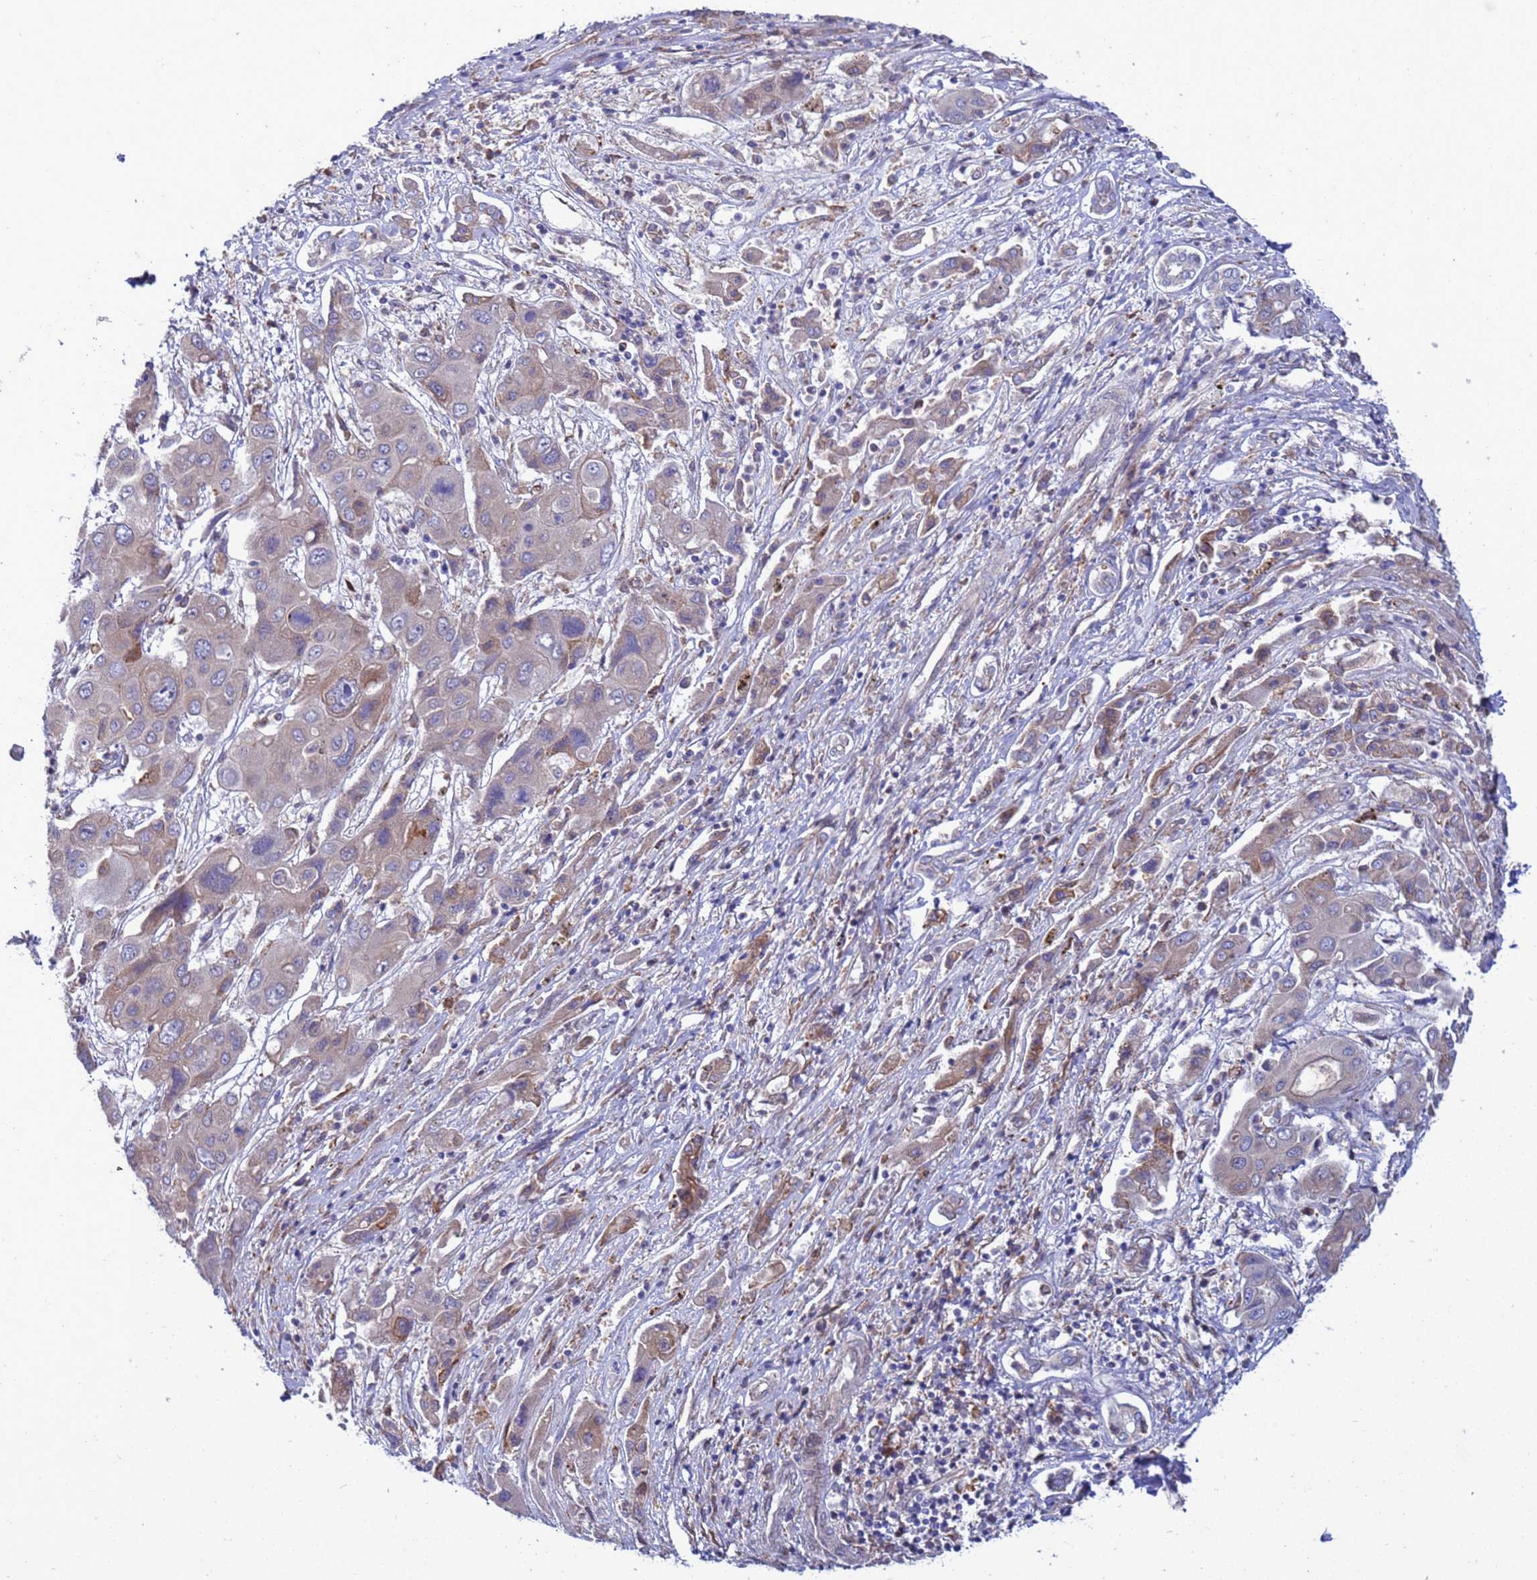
{"staining": {"intensity": "negative", "quantity": "none", "location": "none"}, "tissue": "liver cancer", "cell_type": "Tumor cells", "image_type": "cancer", "snomed": [{"axis": "morphology", "description": "Cholangiocarcinoma"}, {"axis": "topography", "description": "Liver"}], "caption": "Tumor cells are negative for protein expression in human liver cancer (cholangiocarcinoma).", "gene": "RAPGEF4", "patient": {"sex": "male", "age": 67}}